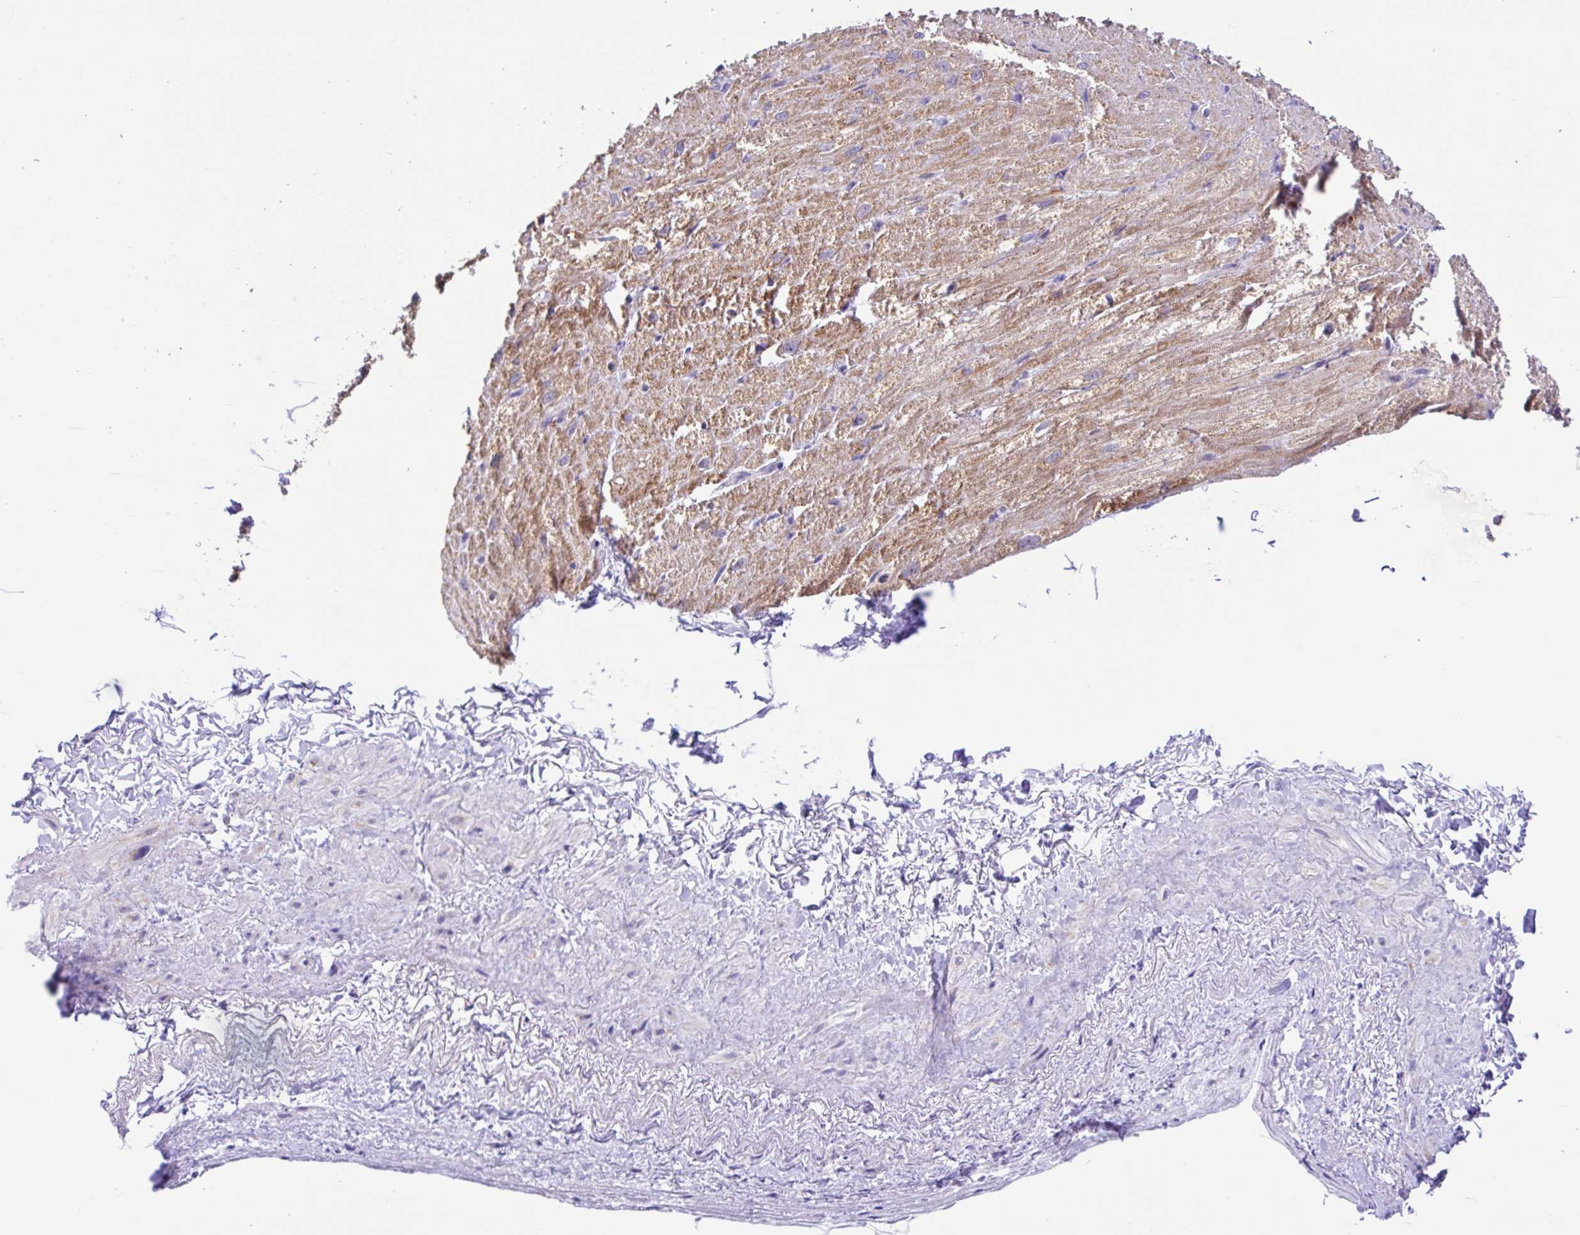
{"staining": {"intensity": "strong", "quantity": "25%-75%", "location": "cytoplasmic/membranous"}, "tissue": "heart muscle", "cell_type": "Cardiomyocytes", "image_type": "normal", "snomed": [{"axis": "morphology", "description": "Normal tissue, NOS"}, {"axis": "topography", "description": "Heart"}], "caption": "Immunohistochemistry (IHC) (DAB) staining of normal human heart muscle demonstrates strong cytoplasmic/membranous protein positivity in approximately 25%-75% of cardiomyocytes. (DAB (3,3'-diaminobenzidine) = brown stain, brightfield microscopy at high magnification).", "gene": "NDUFS2", "patient": {"sex": "male", "age": 62}}